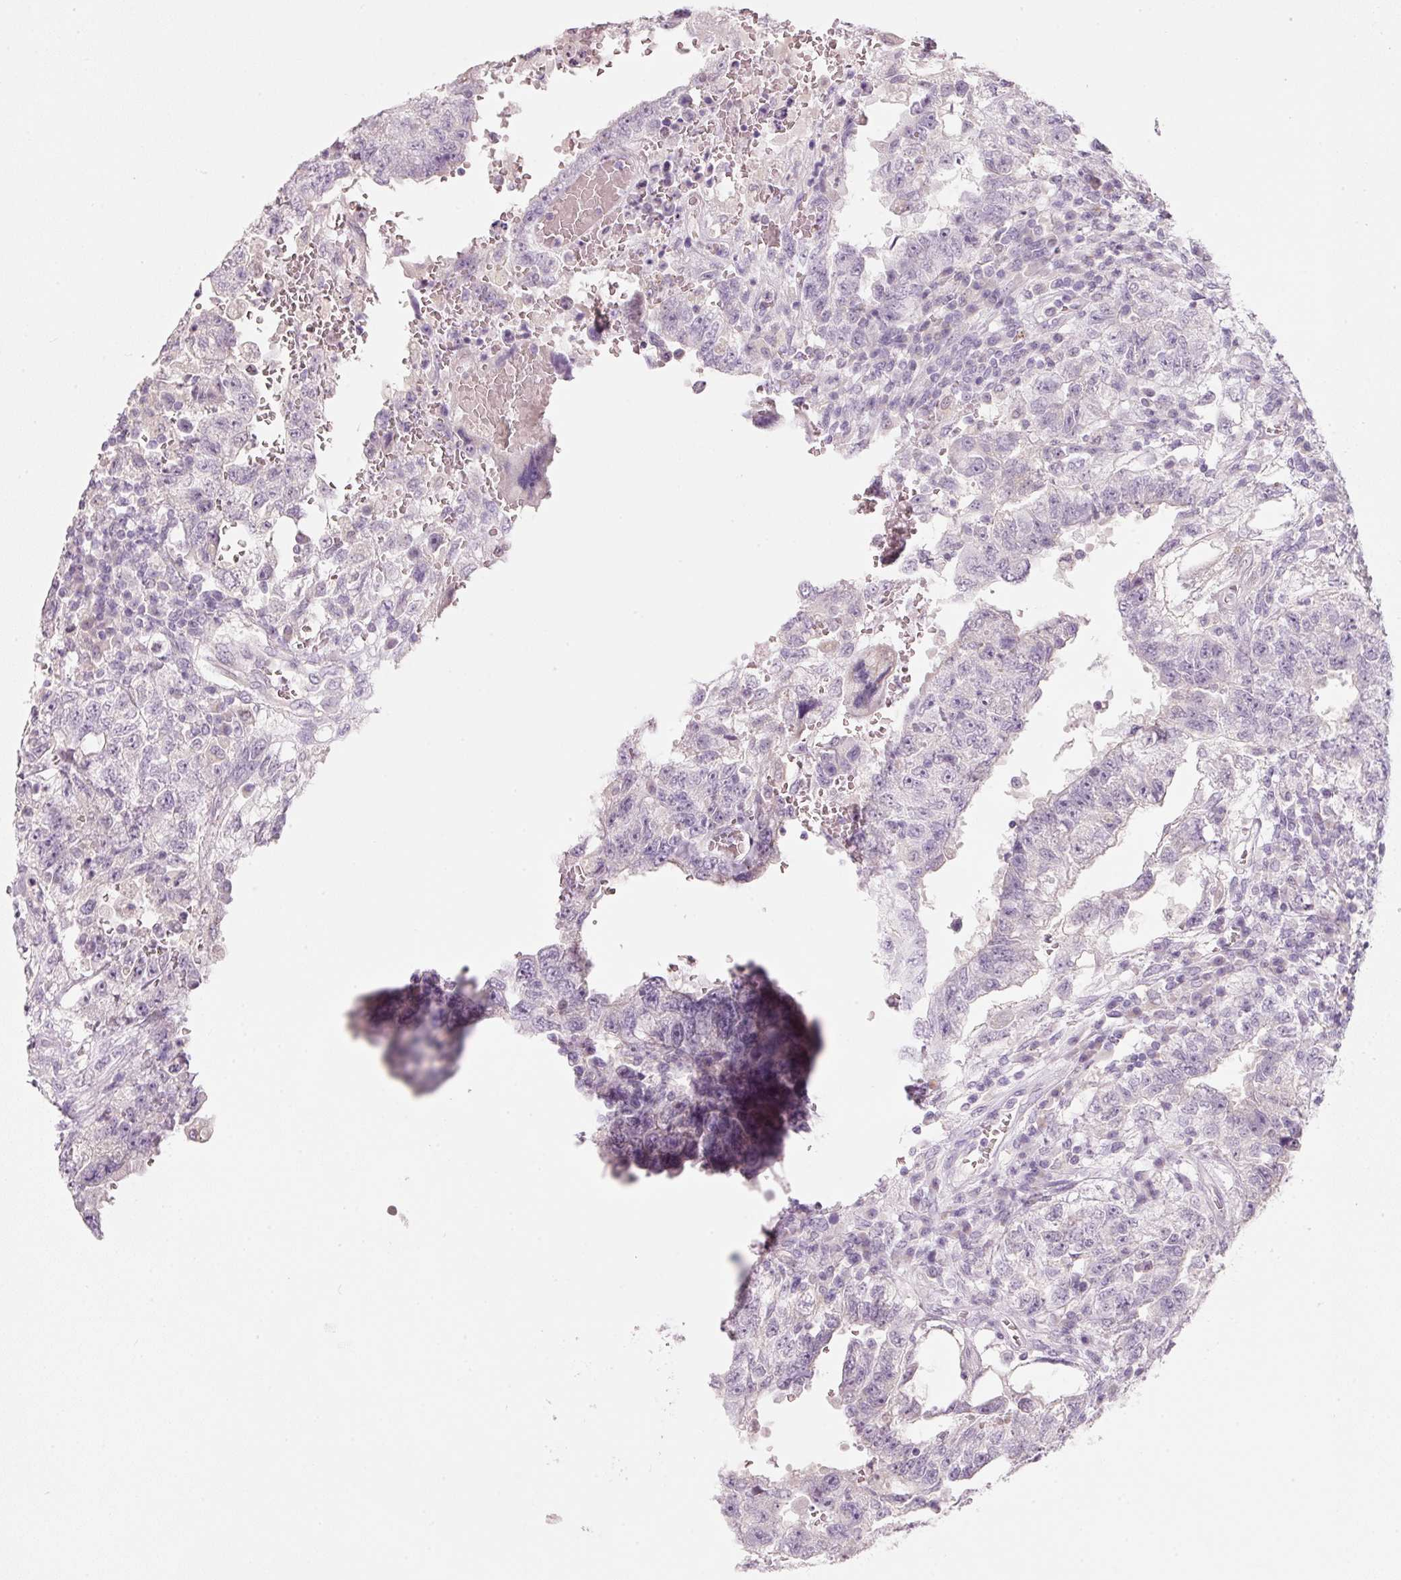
{"staining": {"intensity": "negative", "quantity": "none", "location": "none"}, "tissue": "testis cancer", "cell_type": "Tumor cells", "image_type": "cancer", "snomed": [{"axis": "morphology", "description": "Carcinoma, Embryonal, NOS"}, {"axis": "topography", "description": "Testis"}], "caption": "Protein analysis of embryonal carcinoma (testis) displays no significant positivity in tumor cells. (DAB (3,3'-diaminobenzidine) immunohistochemistry with hematoxylin counter stain).", "gene": "ENSG00000206549", "patient": {"sex": "male", "age": 26}}